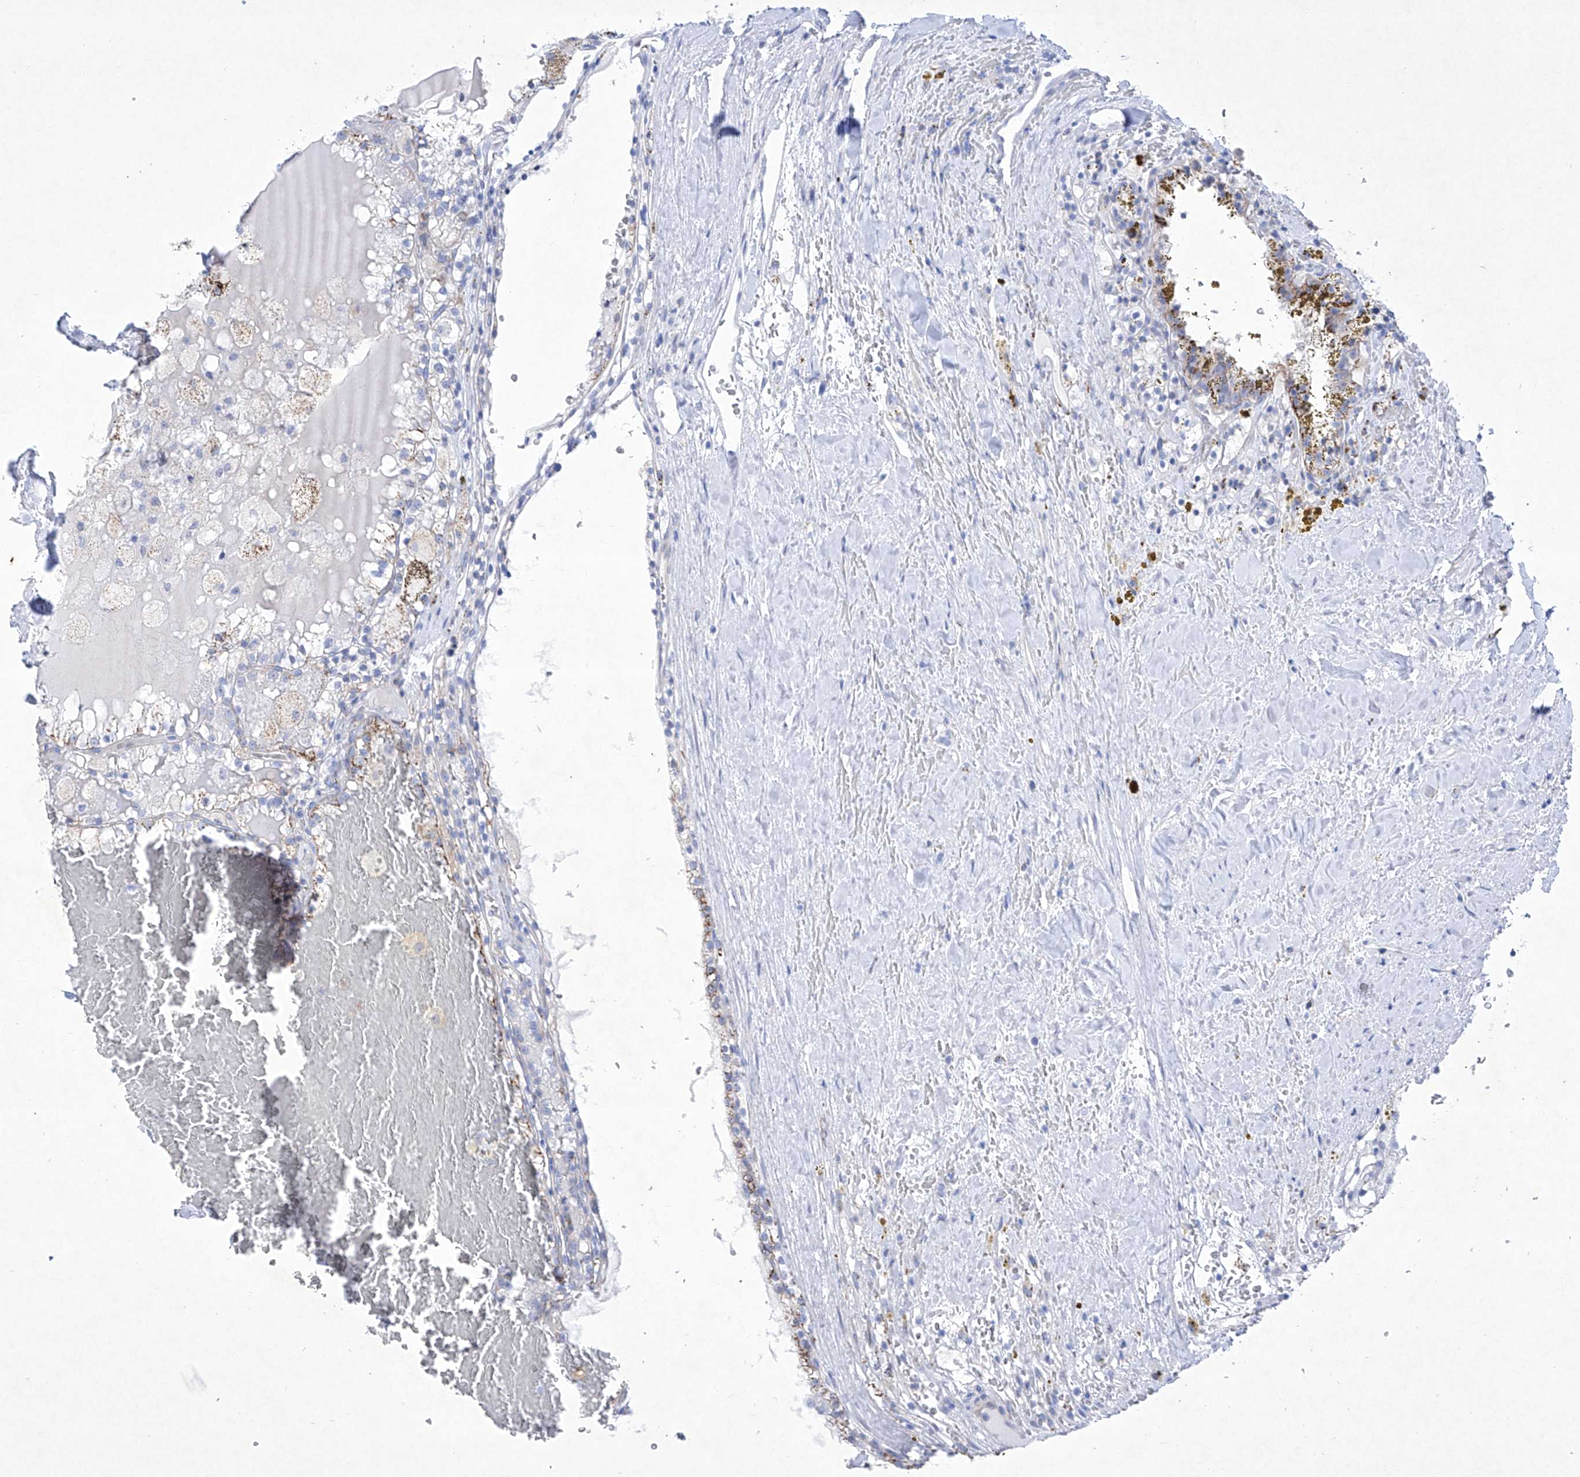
{"staining": {"intensity": "moderate", "quantity": "<25%", "location": "cytoplasmic/membranous"}, "tissue": "renal cancer", "cell_type": "Tumor cells", "image_type": "cancer", "snomed": [{"axis": "morphology", "description": "Adenocarcinoma, NOS"}, {"axis": "topography", "description": "Kidney"}], "caption": "This is an image of IHC staining of renal cancer, which shows moderate expression in the cytoplasmic/membranous of tumor cells.", "gene": "C1orf87", "patient": {"sex": "female", "age": 56}}